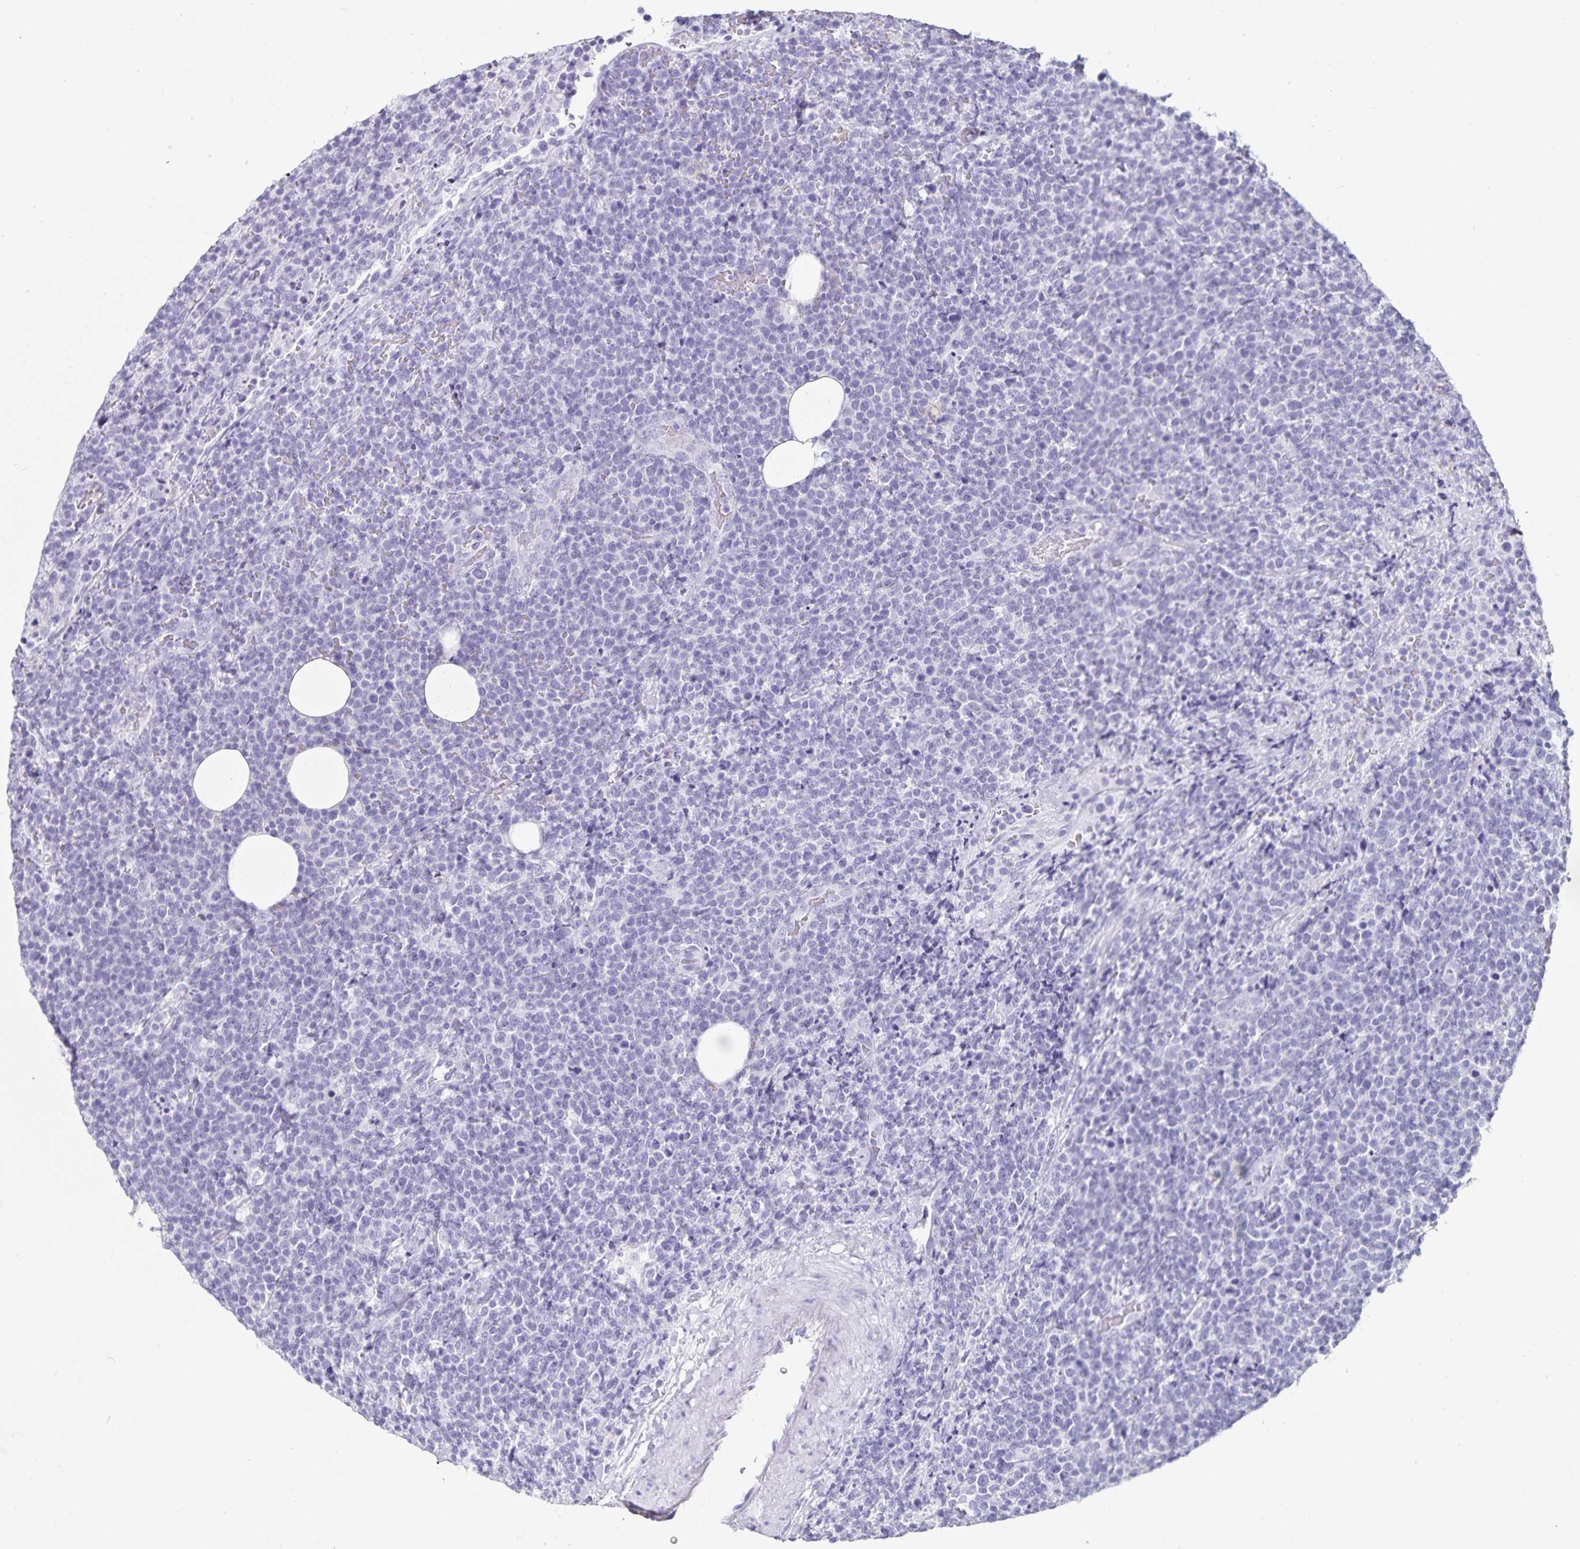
{"staining": {"intensity": "negative", "quantity": "none", "location": "none"}, "tissue": "lymphoma", "cell_type": "Tumor cells", "image_type": "cancer", "snomed": [{"axis": "morphology", "description": "Malignant lymphoma, non-Hodgkin's type, High grade"}, {"axis": "topography", "description": "Lymph node"}], "caption": "Tumor cells show no significant protein expression in high-grade malignant lymphoma, non-Hodgkin's type. (Stains: DAB immunohistochemistry (IHC) with hematoxylin counter stain, Microscopy: brightfield microscopy at high magnification).", "gene": "DEFA6", "patient": {"sex": "male", "age": 61}}